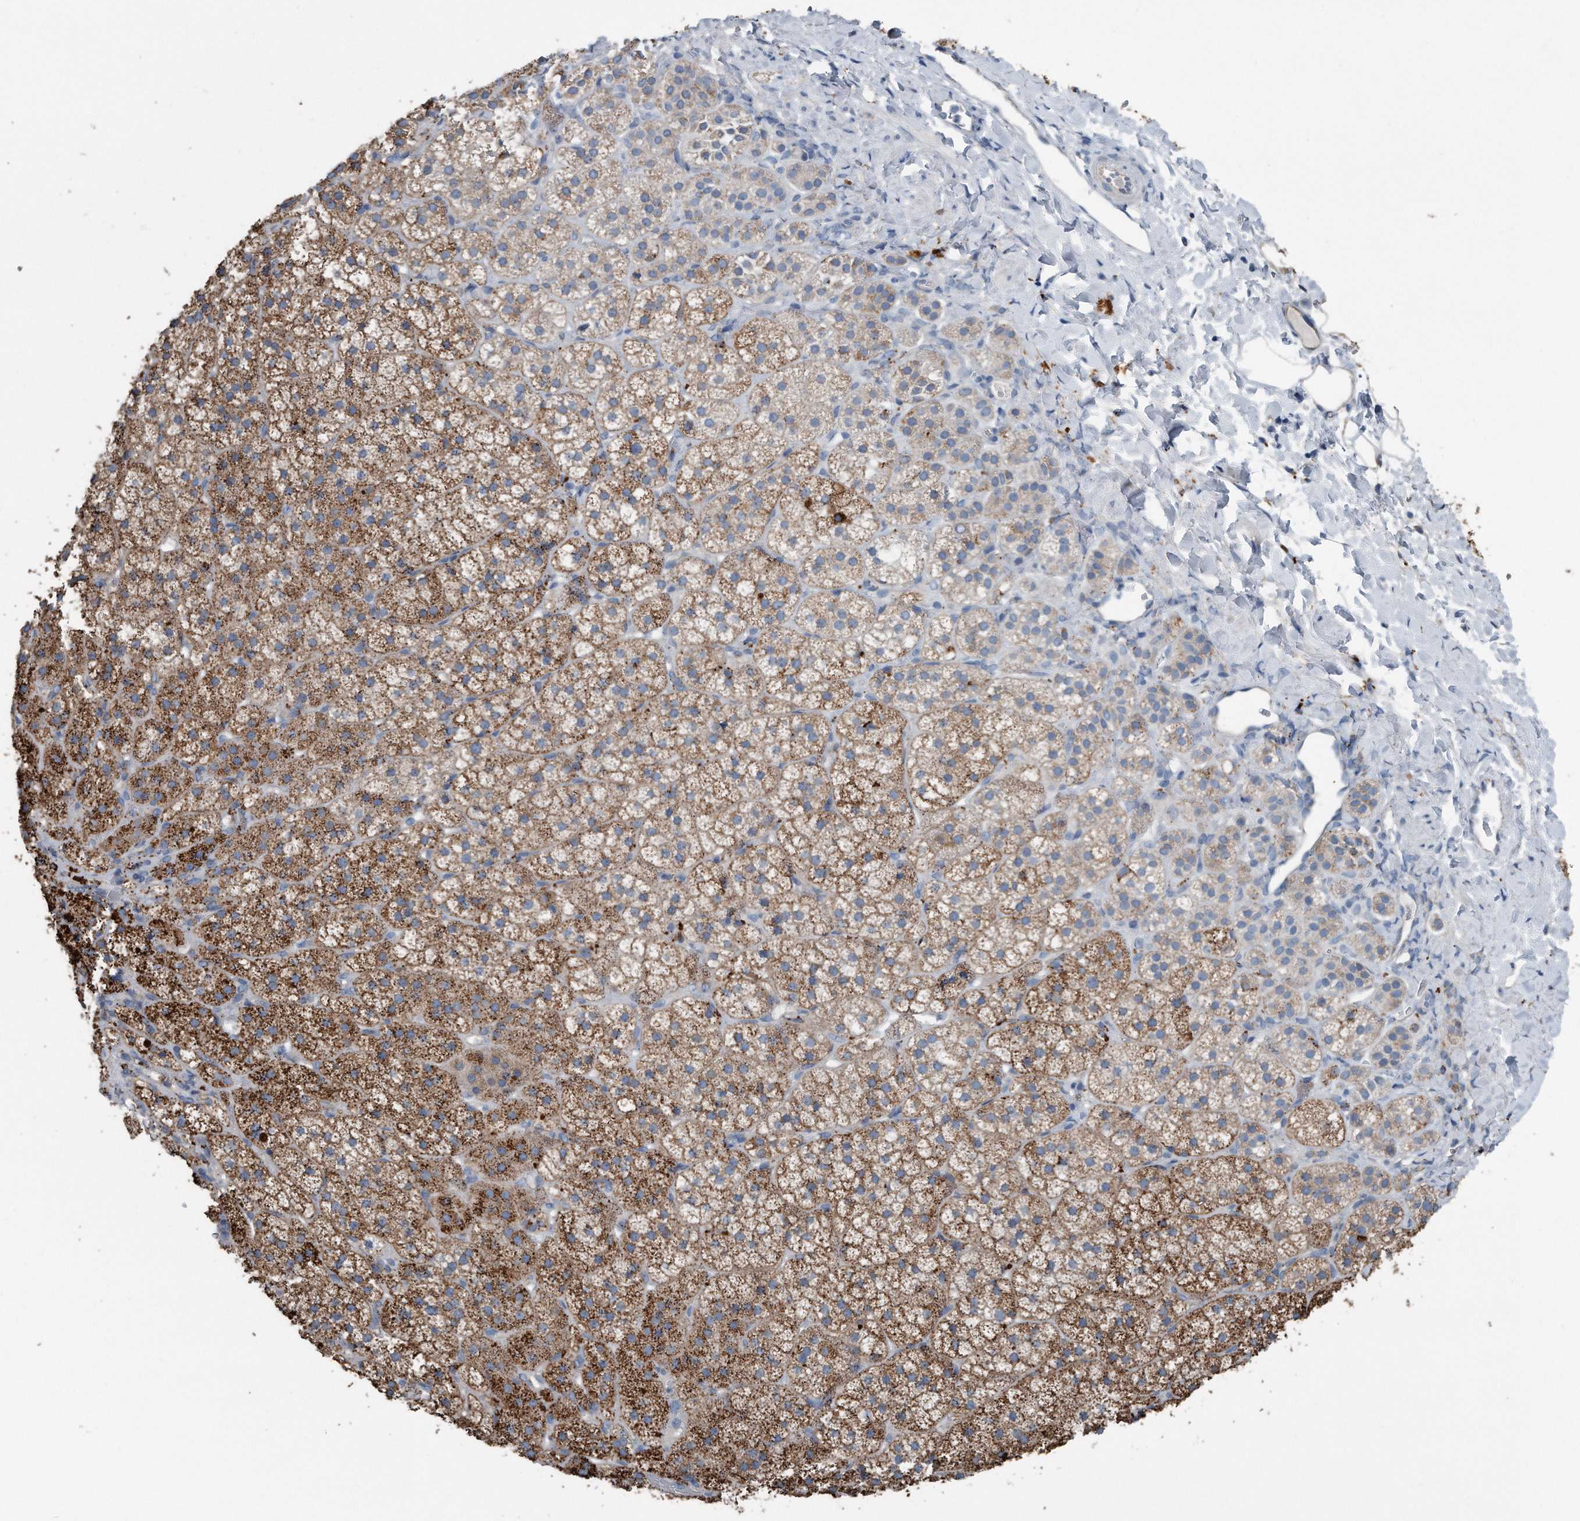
{"staining": {"intensity": "moderate", "quantity": ">75%", "location": "cytoplasmic/membranous"}, "tissue": "adrenal gland", "cell_type": "Glandular cells", "image_type": "normal", "snomed": [{"axis": "morphology", "description": "Normal tissue, NOS"}, {"axis": "topography", "description": "Adrenal gland"}], "caption": "Glandular cells exhibit medium levels of moderate cytoplasmic/membranous staining in about >75% of cells in normal adrenal gland.", "gene": "ZNF772", "patient": {"sex": "female", "age": 44}}